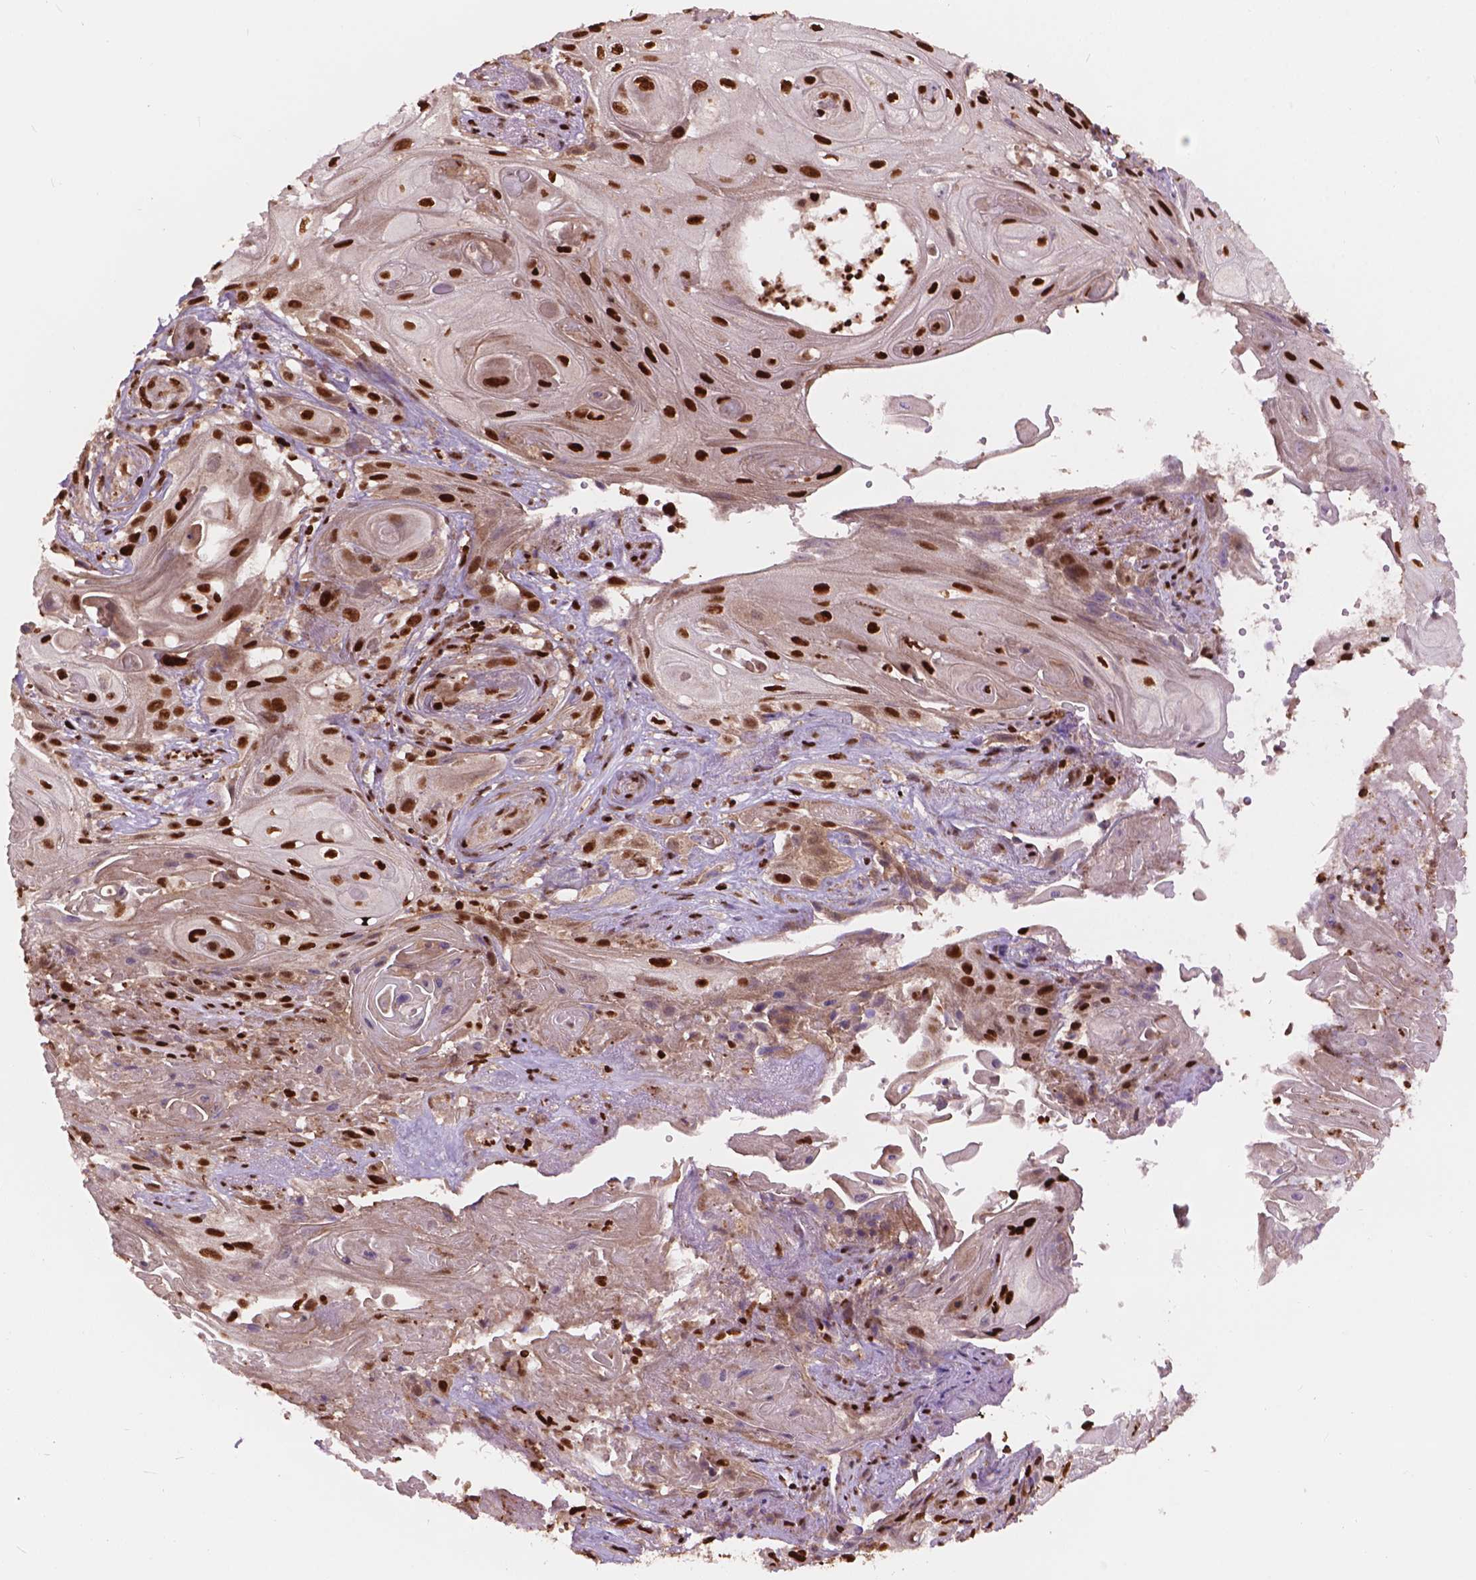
{"staining": {"intensity": "strong", "quantity": ">75%", "location": "nuclear"}, "tissue": "skin cancer", "cell_type": "Tumor cells", "image_type": "cancer", "snomed": [{"axis": "morphology", "description": "Squamous cell carcinoma, NOS"}, {"axis": "topography", "description": "Skin"}], "caption": "Strong nuclear protein positivity is present in approximately >75% of tumor cells in squamous cell carcinoma (skin). The protein of interest is shown in brown color, while the nuclei are stained blue.", "gene": "ANP32B", "patient": {"sex": "male", "age": 62}}